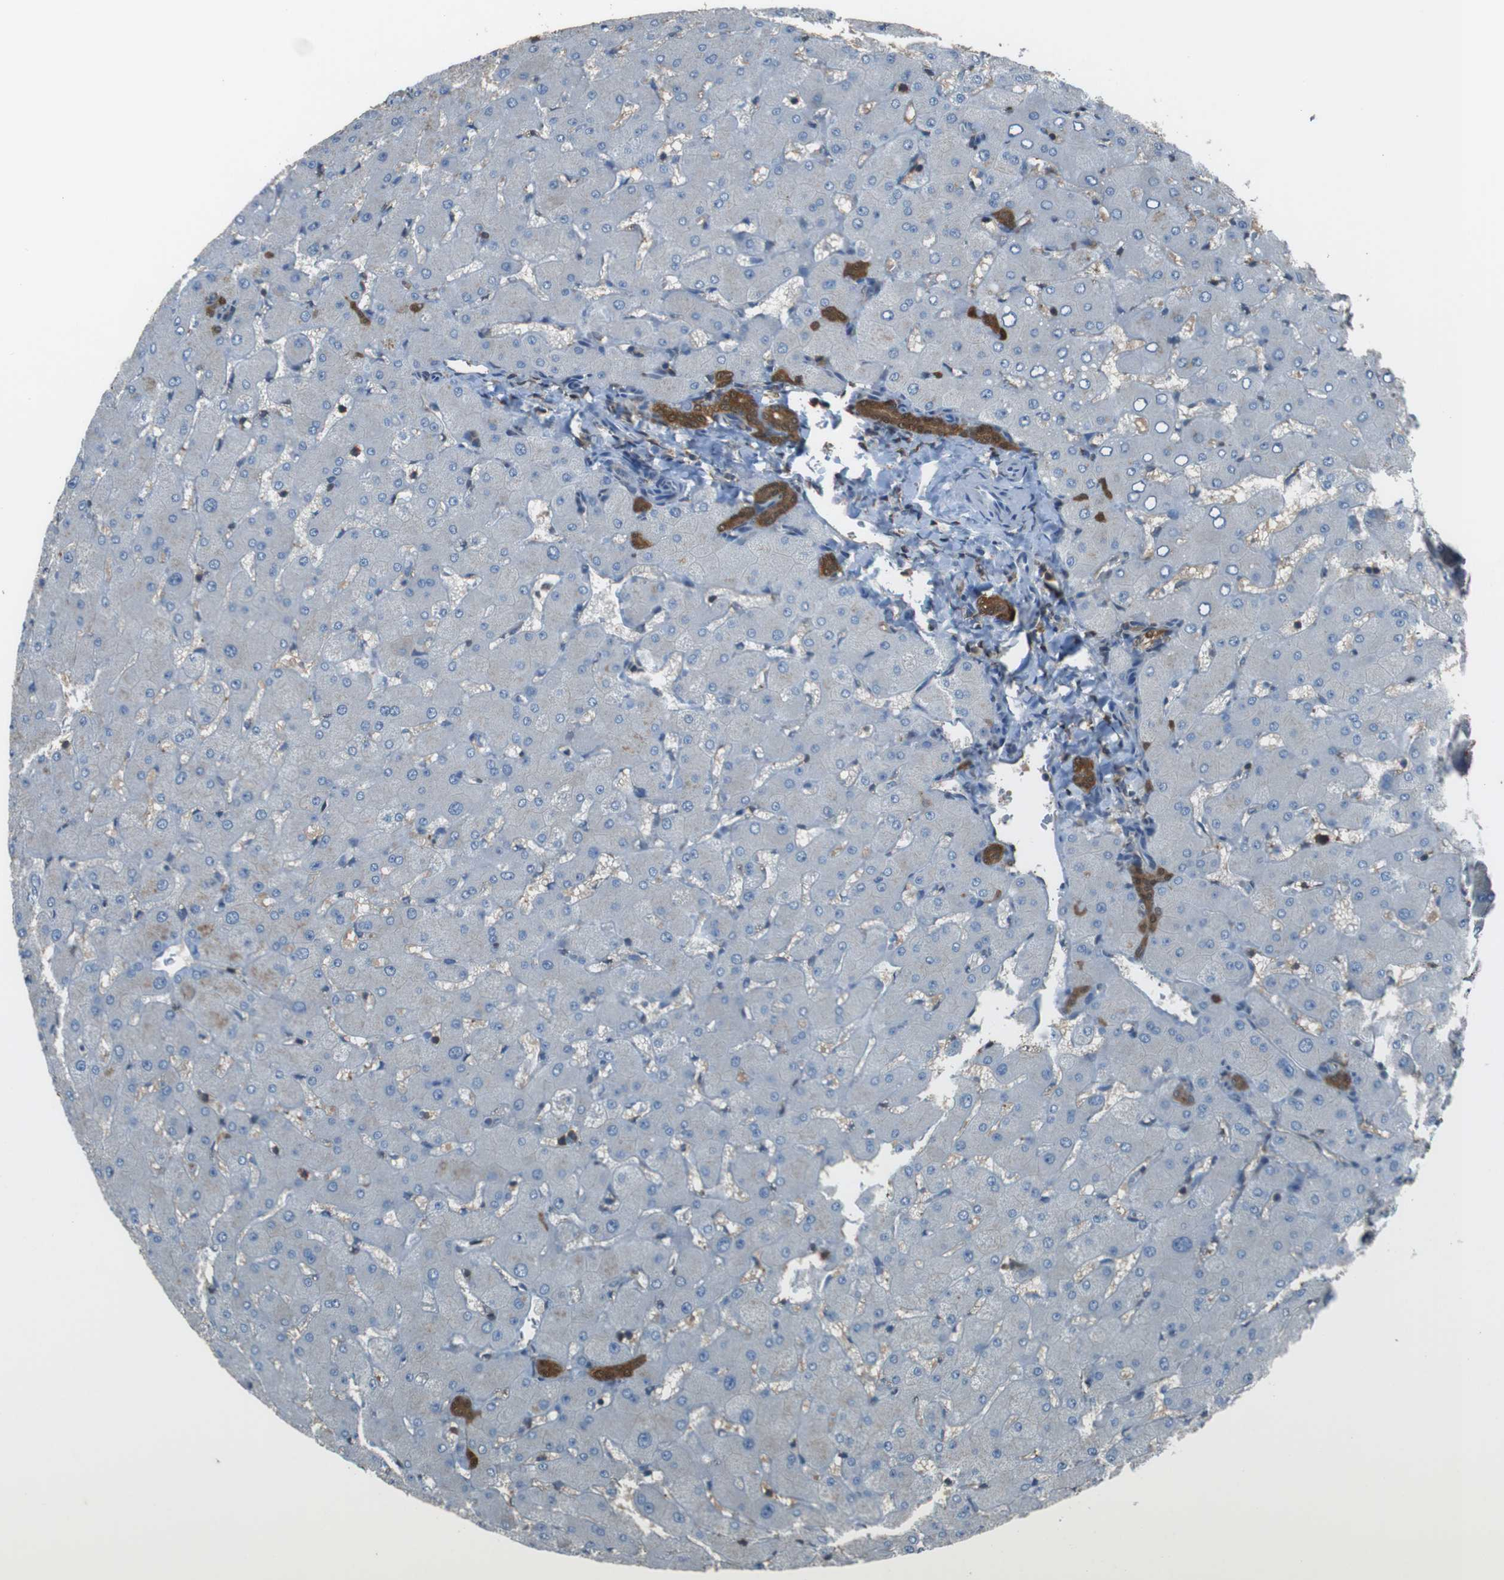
{"staining": {"intensity": "strong", "quantity": ">75%", "location": "cytoplasmic/membranous,nuclear"}, "tissue": "liver", "cell_type": "Cholangiocytes", "image_type": "normal", "snomed": [{"axis": "morphology", "description": "Normal tissue, NOS"}, {"axis": "topography", "description": "Liver"}], "caption": "This image reveals immunohistochemistry staining of normal human liver, with high strong cytoplasmic/membranous,nuclear expression in approximately >75% of cholangiocytes.", "gene": "TWSG1", "patient": {"sex": "female", "age": 63}}